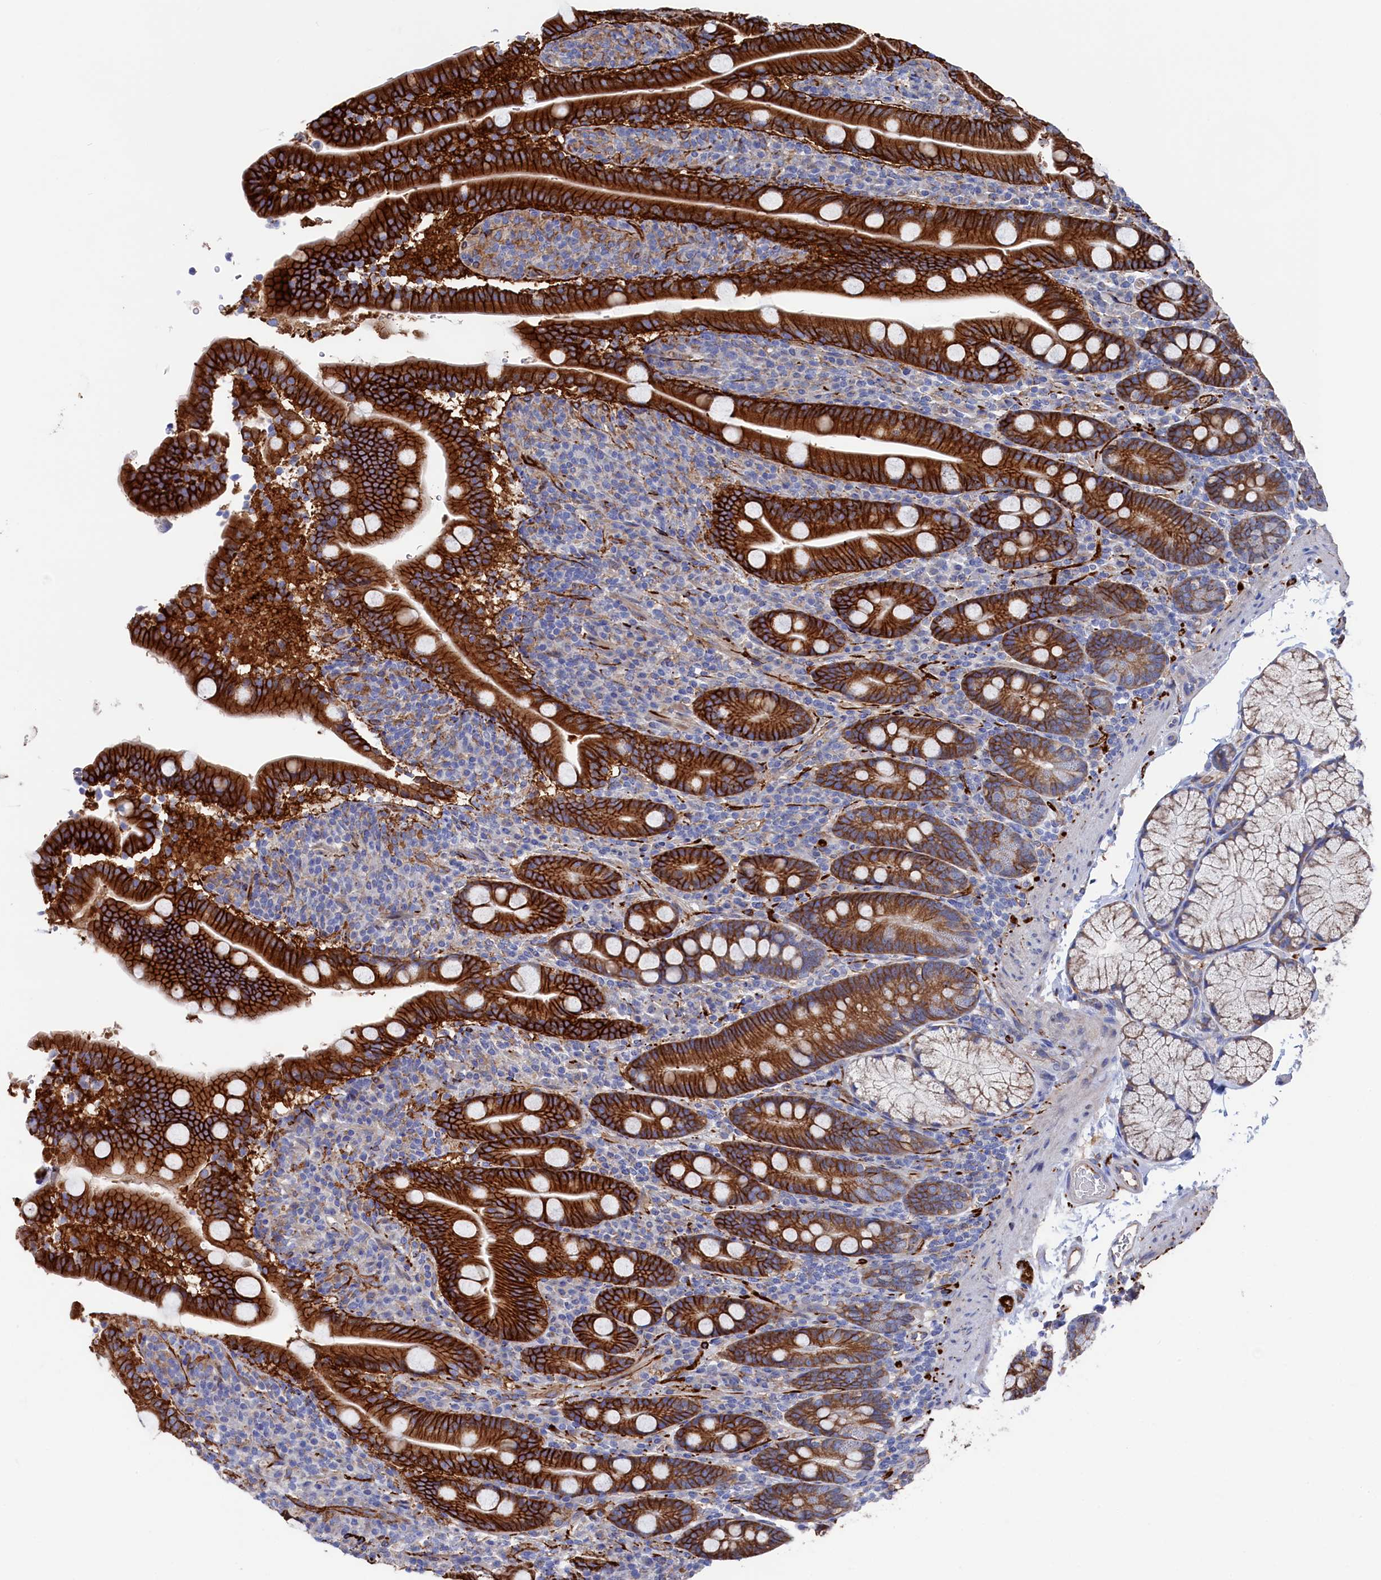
{"staining": {"intensity": "strong", "quantity": ">75%", "location": "cytoplasmic/membranous"}, "tissue": "duodenum", "cell_type": "Glandular cells", "image_type": "normal", "snomed": [{"axis": "morphology", "description": "Normal tissue, NOS"}, {"axis": "topography", "description": "Duodenum"}], "caption": "A high-resolution micrograph shows IHC staining of benign duodenum, which exhibits strong cytoplasmic/membranous positivity in approximately >75% of glandular cells. The protein of interest is shown in brown color, while the nuclei are stained blue.", "gene": "C12orf73", "patient": {"sex": "male", "age": 35}}